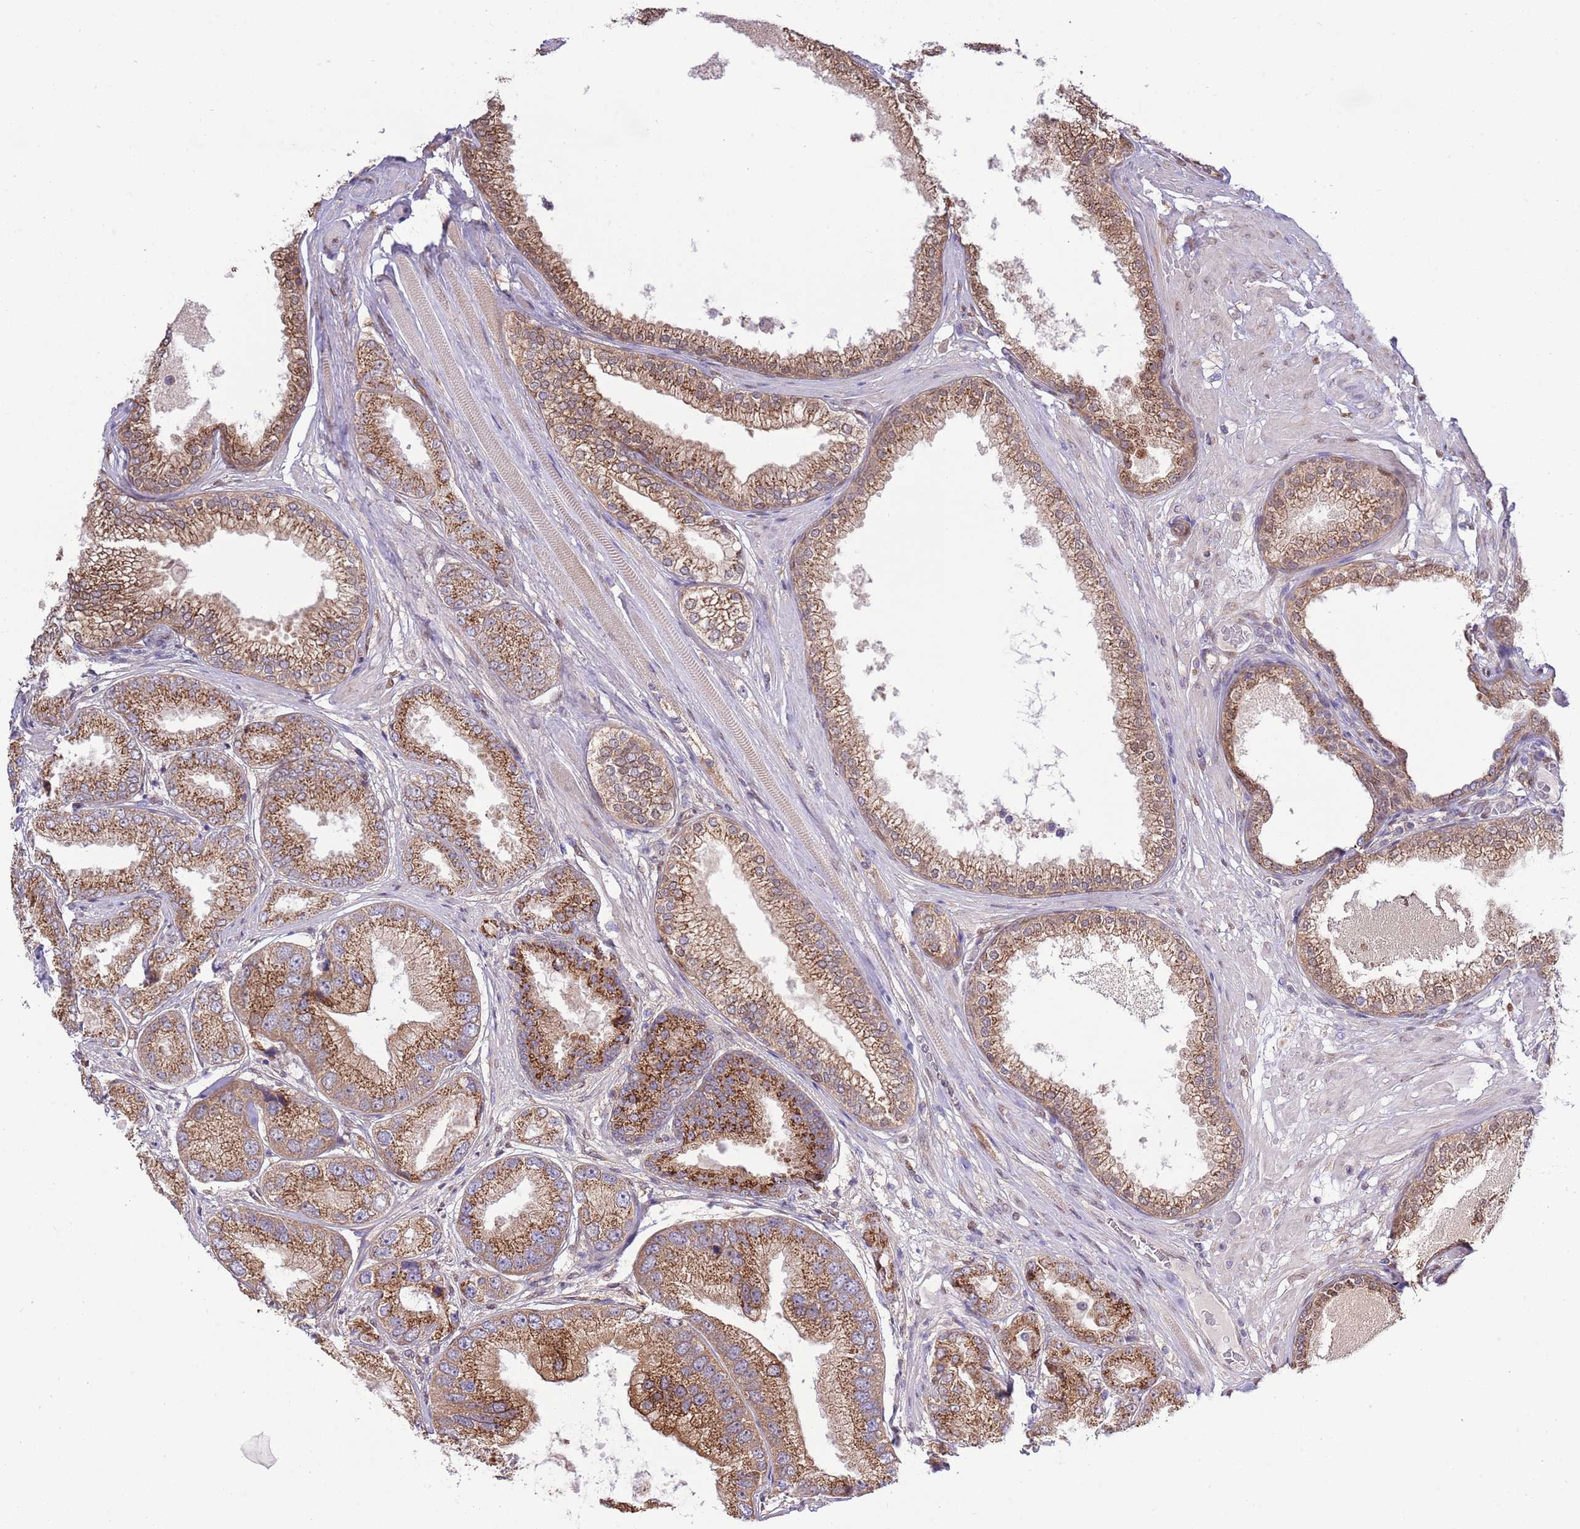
{"staining": {"intensity": "strong", "quantity": ">75%", "location": "cytoplasmic/membranous"}, "tissue": "prostate cancer", "cell_type": "Tumor cells", "image_type": "cancer", "snomed": [{"axis": "morphology", "description": "Adenocarcinoma, High grade"}, {"axis": "topography", "description": "Prostate"}], "caption": "This is an image of IHC staining of prostate cancer, which shows strong expression in the cytoplasmic/membranous of tumor cells.", "gene": "ARL2BP", "patient": {"sex": "male", "age": 71}}